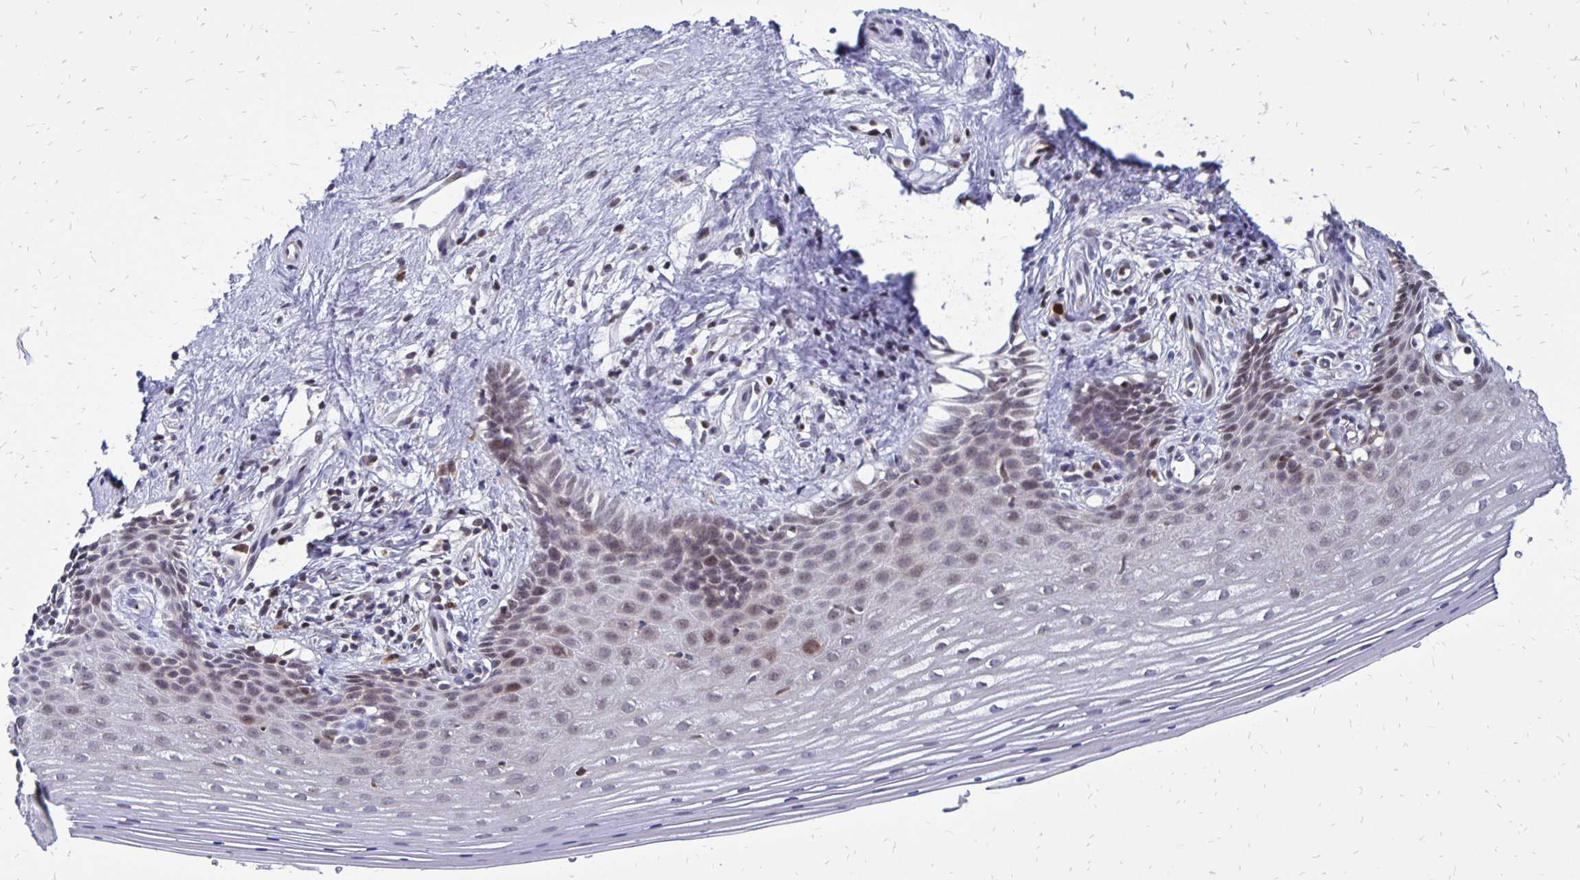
{"staining": {"intensity": "weak", "quantity": "25%-75%", "location": "nuclear"}, "tissue": "vagina", "cell_type": "Squamous epithelial cells", "image_type": "normal", "snomed": [{"axis": "morphology", "description": "Normal tissue, NOS"}, {"axis": "topography", "description": "Vagina"}], "caption": "Vagina stained with immunohistochemistry exhibits weak nuclear expression in approximately 25%-75% of squamous epithelial cells. The protein of interest is stained brown, and the nuclei are stained in blue (DAB (3,3'-diaminobenzidine) IHC with brightfield microscopy, high magnification).", "gene": "DCK", "patient": {"sex": "female", "age": 42}}